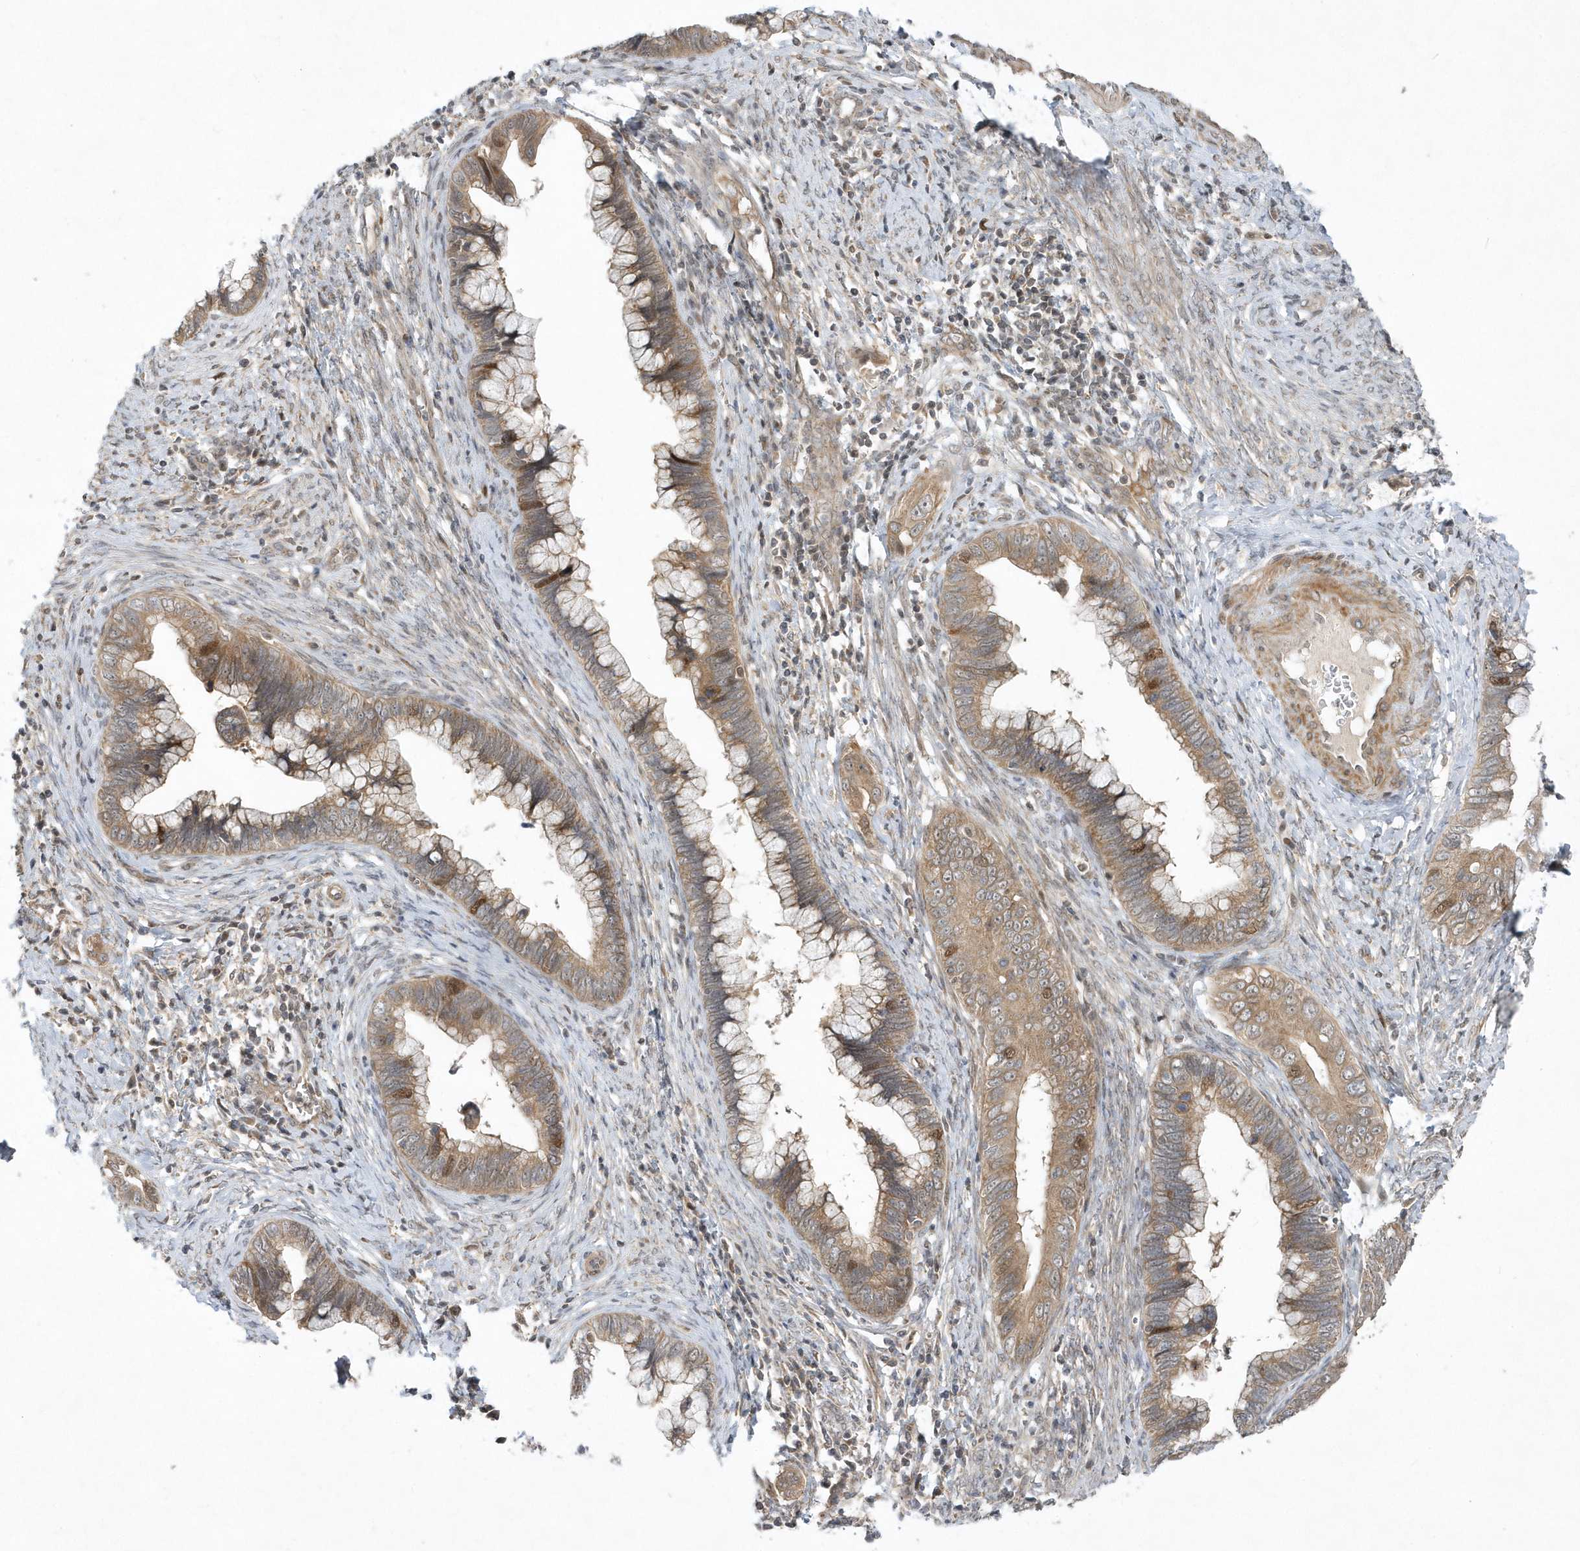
{"staining": {"intensity": "moderate", "quantity": ">75%", "location": "cytoplasmic/membranous,nuclear"}, "tissue": "cervical cancer", "cell_type": "Tumor cells", "image_type": "cancer", "snomed": [{"axis": "morphology", "description": "Adenocarcinoma, NOS"}, {"axis": "topography", "description": "Cervix"}], "caption": "Cervical cancer stained with DAB (3,3'-diaminobenzidine) IHC displays medium levels of moderate cytoplasmic/membranous and nuclear expression in about >75% of tumor cells. The staining was performed using DAB, with brown indicating positive protein expression. Nuclei are stained blue with hematoxylin.", "gene": "MXI1", "patient": {"sex": "female", "age": 44}}